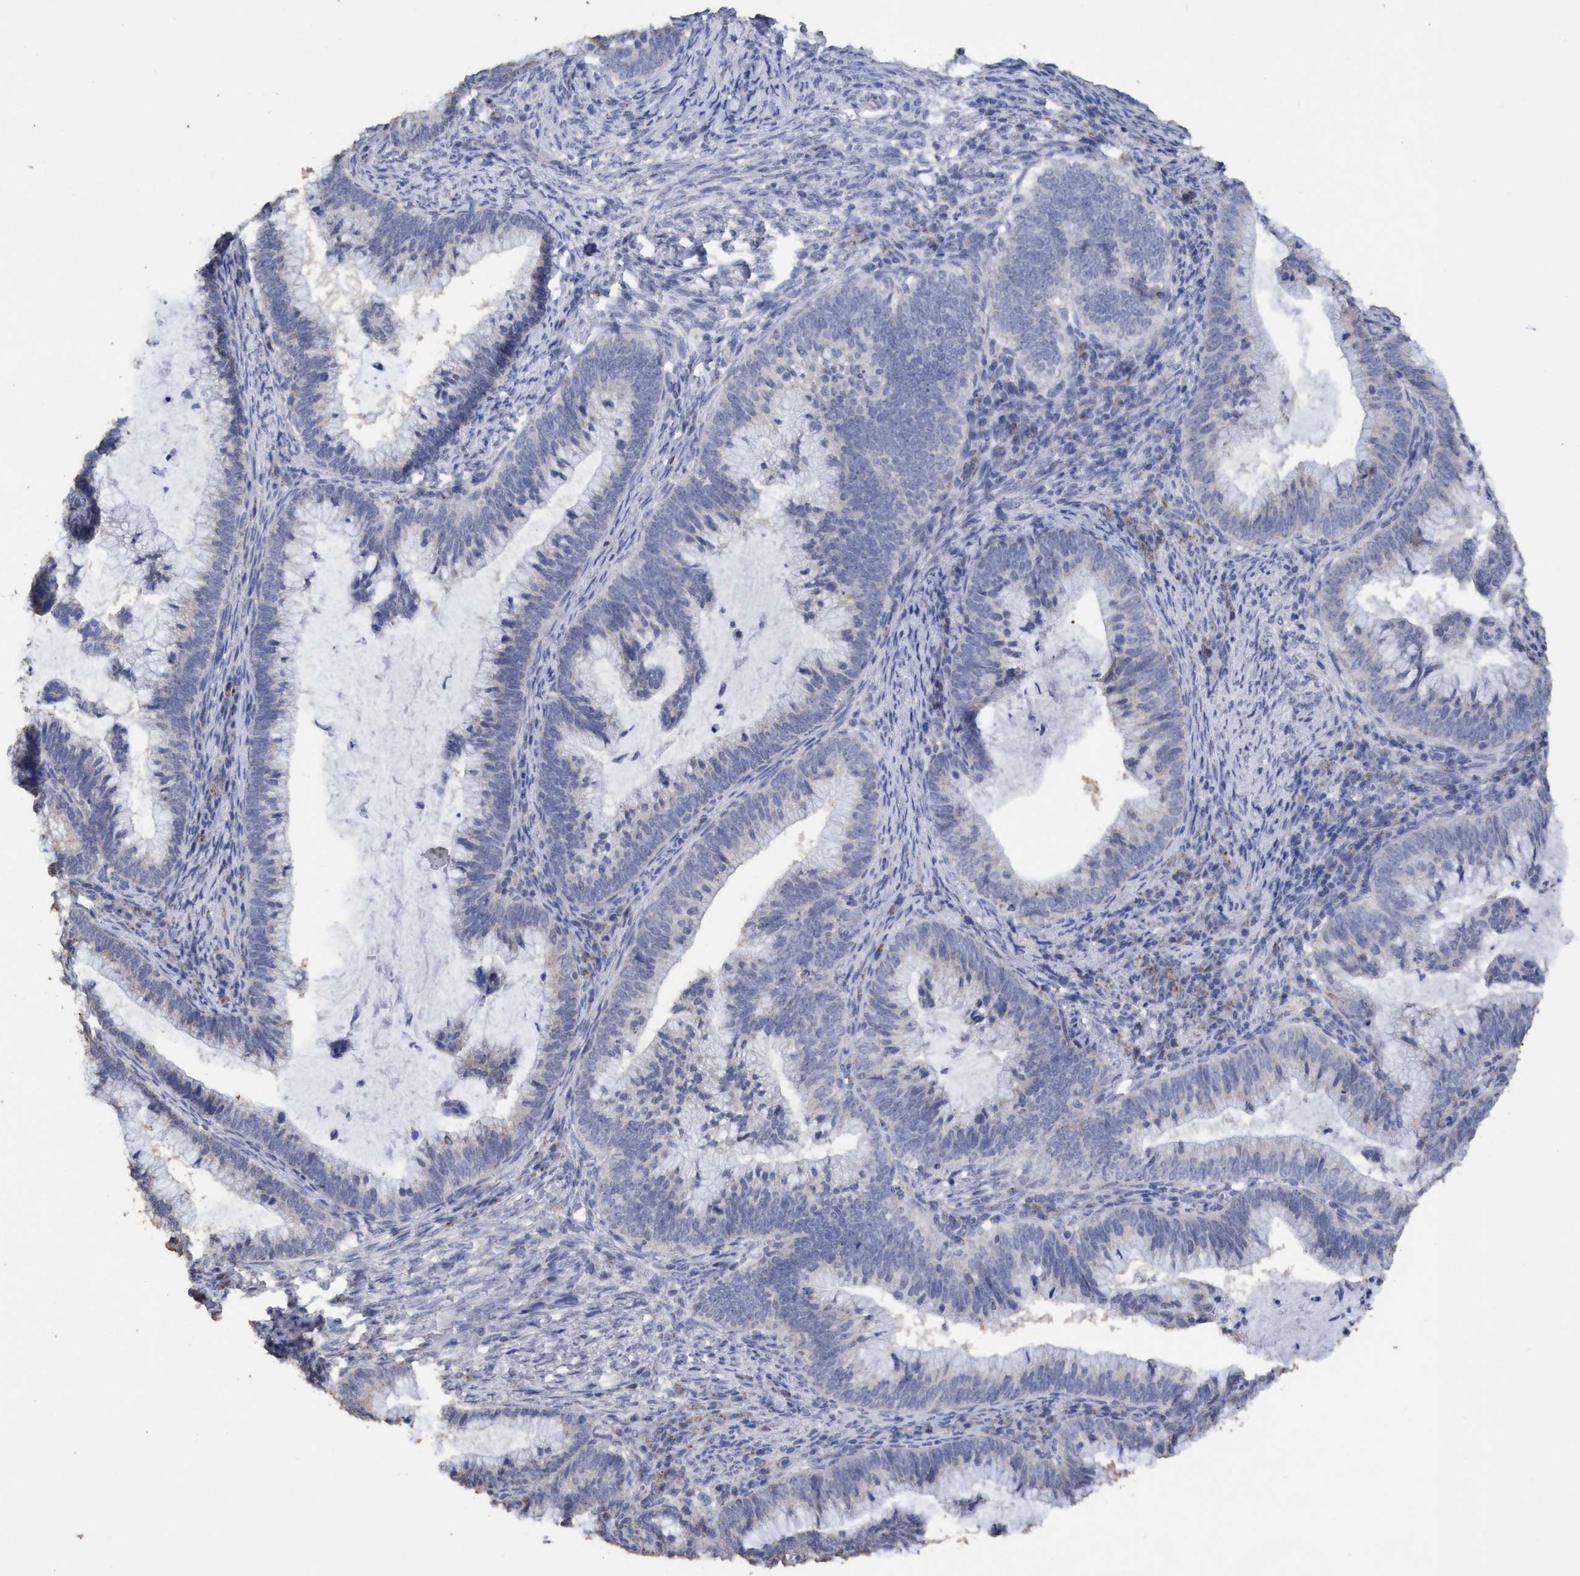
{"staining": {"intensity": "negative", "quantity": "none", "location": "none"}, "tissue": "cervical cancer", "cell_type": "Tumor cells", "image_type": "cancer", "snomed": [{"axis": "morphology", "description": "Adenocarcinoma, NOS"}, {"axis": "topography", "description": "Cervix"}], "caption": "This is an immunohistochemistry (IHC) histopathology image of human cervical adenocarcinoma. There is no staining in tumor cells.", "gene": "RSAD1", "patient": {"sex": "female", "age": 36}}